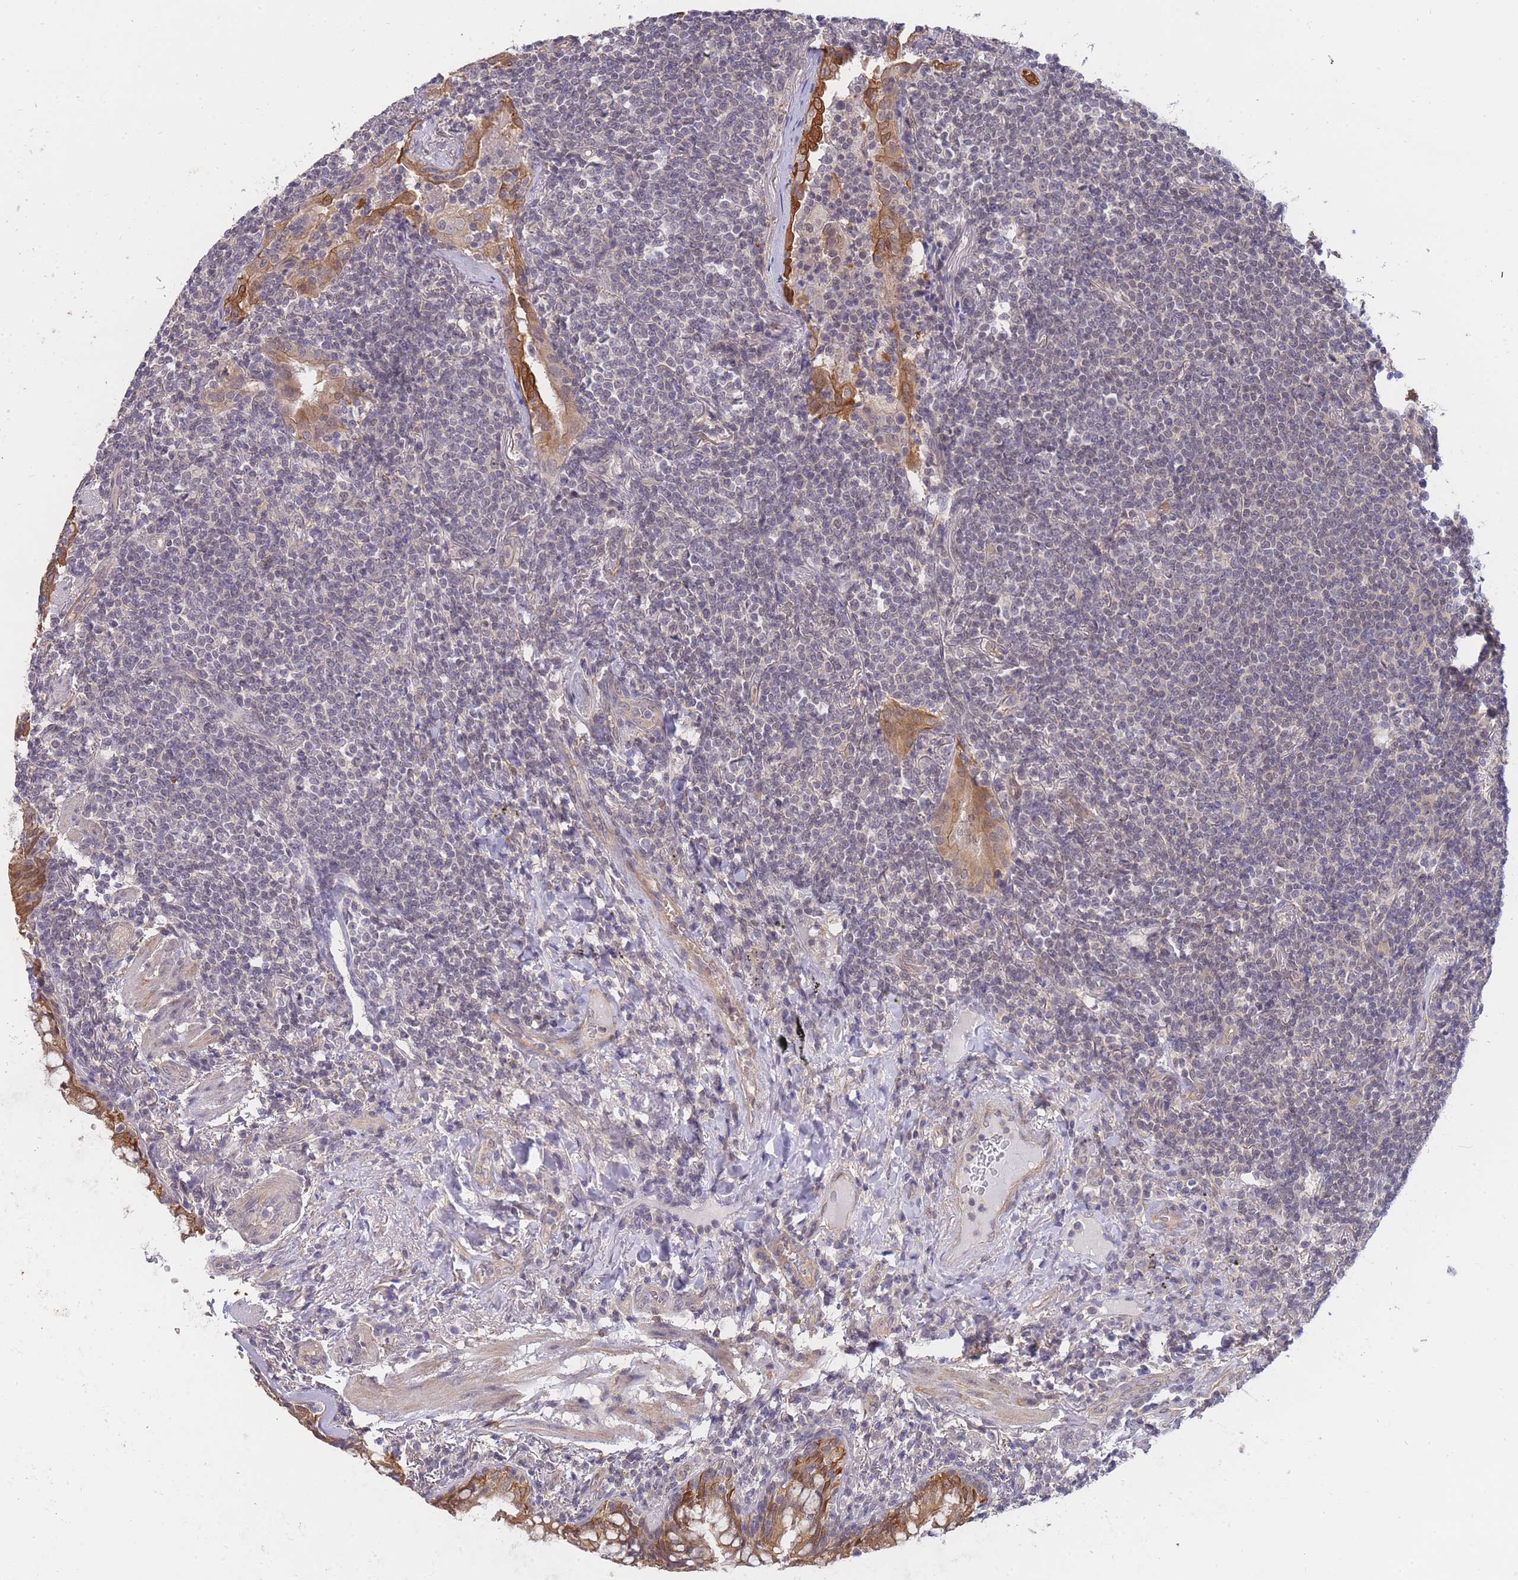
{"staining": {"intensity": "negative", "quantity": "none", "location": "none"}, "tissue": "lymphoma", "cell_type": "Tumor cells", "image_type": "cancer", "snomed": [{"axis": "morphology", "description": "Malignant lymphoma, non-Hodgkin's type, Low grade"}, {"axis": "topography", "description": "Lung"}], "caption": "Immunohistochemistry (IHC) image of neoplastic tissue: human lymphoma stained with DAB exhibits no significant protein positivity in tumor cells.", "gene": "SMC6", "patient": {"sex": "female", "age": 71}}